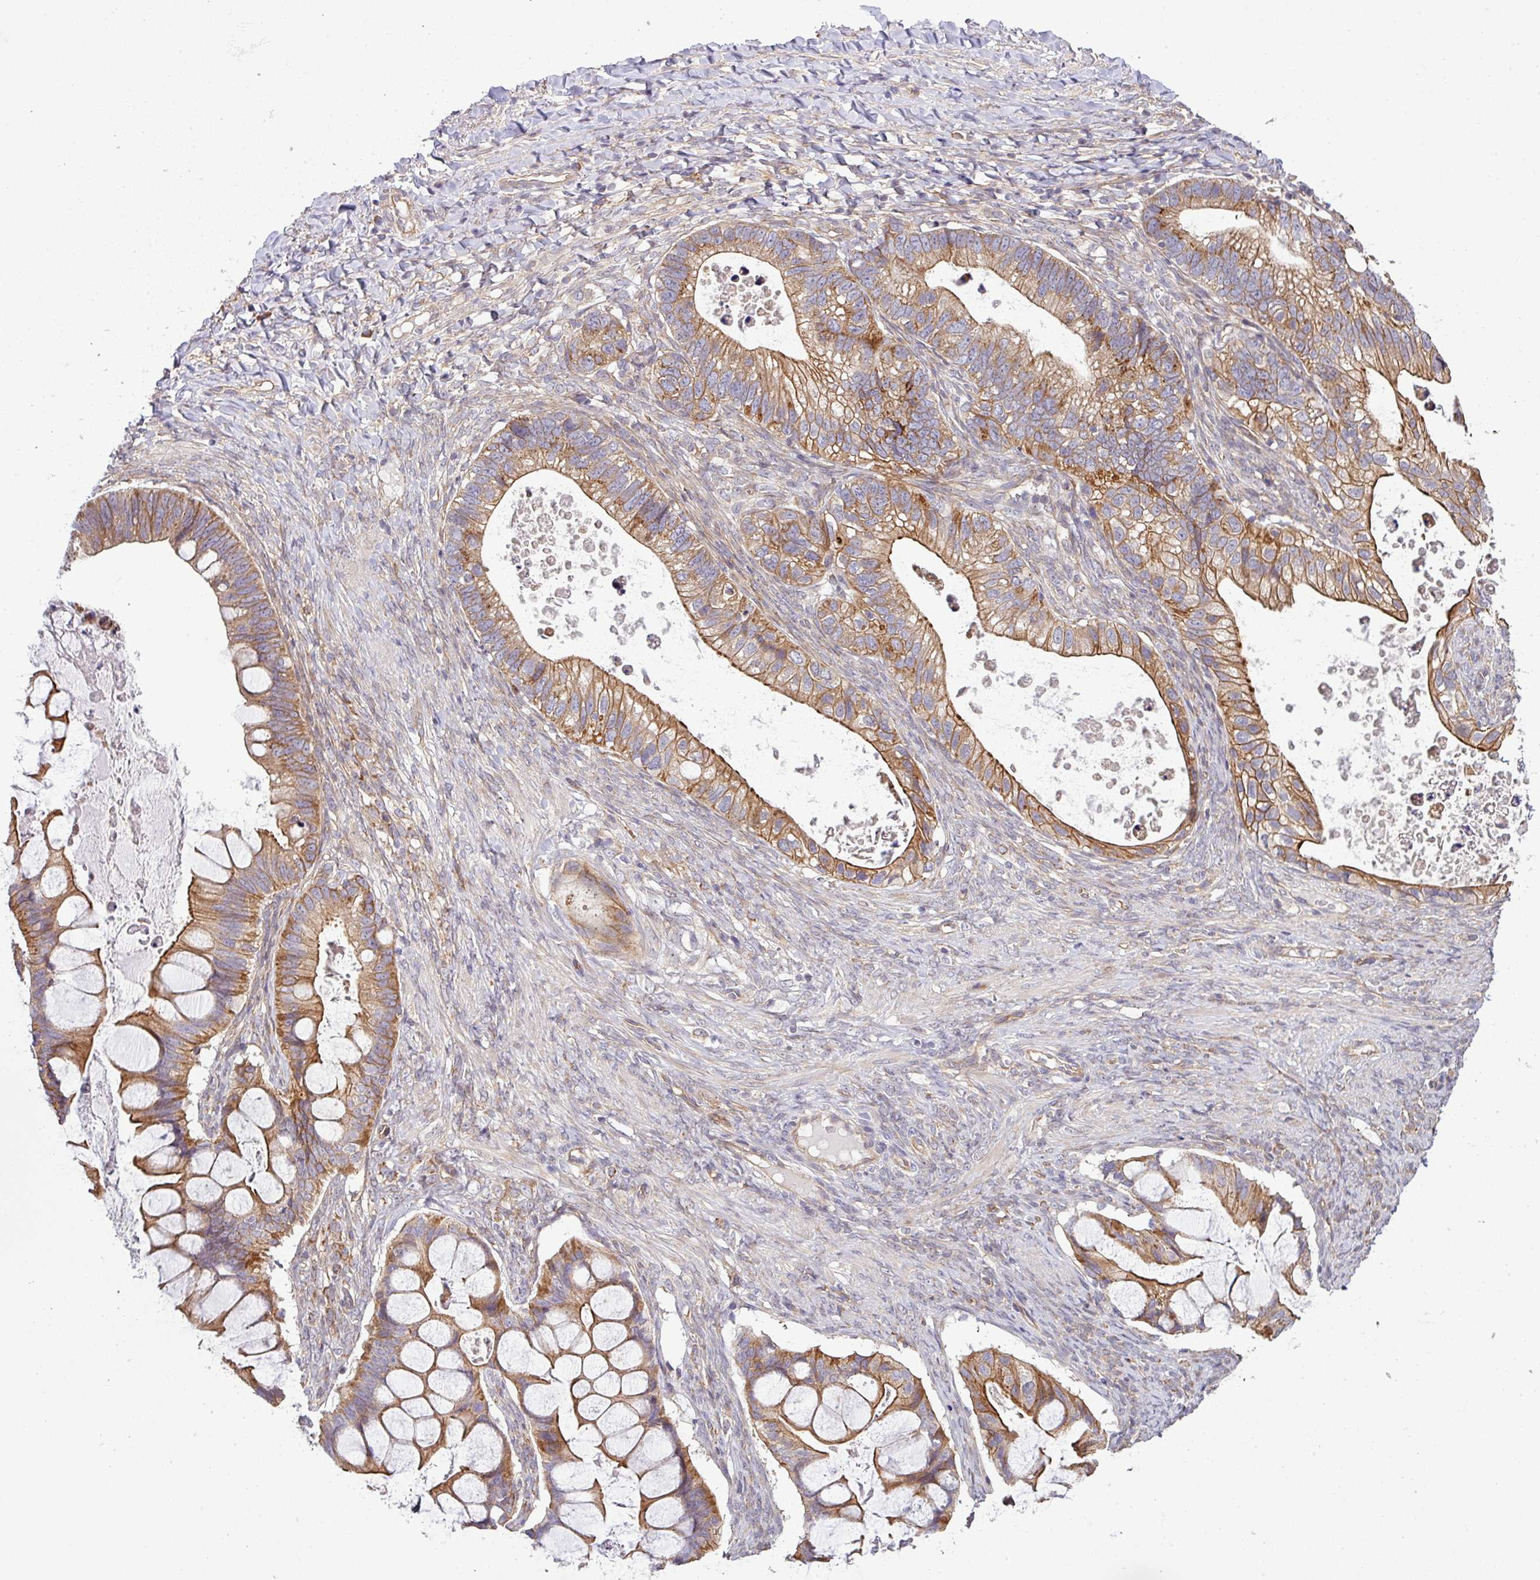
{"staining": {"intensity": "strong", "quantity": ">75%", "location": "cytoplasmic/membranous"}, "tissue": "ovarian cancer", "cell_type": "Tumor cells", "image_type": "cancer", "snomed": [{"axis": "morphology", "description": "Cystadenocarcinoma, mucinous, NOS"}, {"axis": "topography", "description": "Ovary"}], "caption": "The micrograph shows a brown stain indicating the presence of a protein in the cytoplasmic/membranous of tumor cells in mucinous cystadenocarcinoma (ovarian).", "gene": "TIMMDC1", "patient": {"sex": "female", "age": 61}}